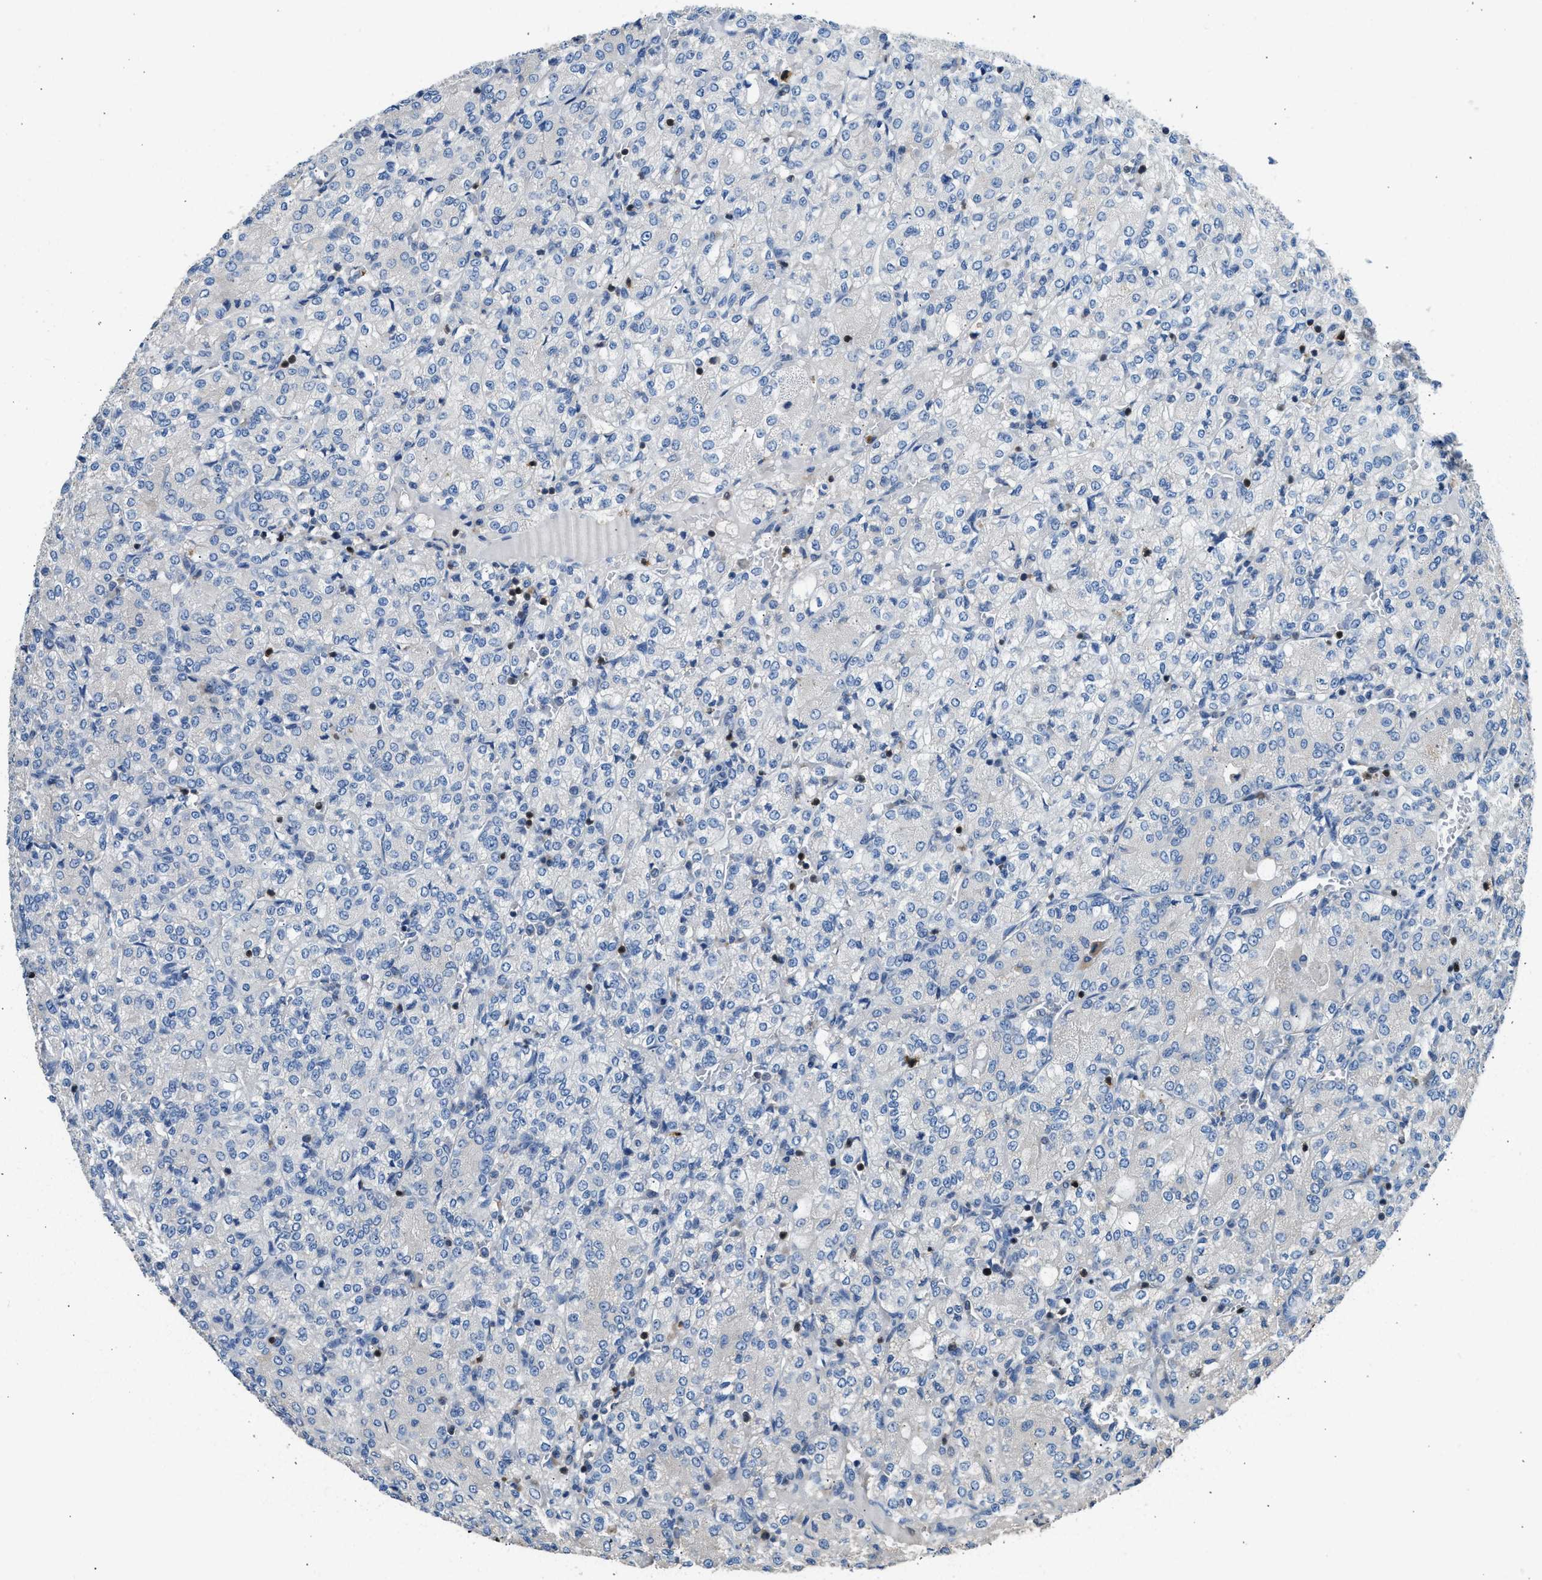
{"staining": {"intensity": "negative", "quantity": "none", "location": "none"}, "tissue": "renal cancer", "cell_type": "Tumor cells", "image_type": "cancer", "snomed": [{"axis": "morphology", "description": "Adenocarcinoma, NOS"}, {"axis": "topography", "description": "Kidney"}], "caption": "DAB (3,3'-diaminobenzidine) immunohistochemical staining of human renal cancer (adenocarcinoma) displays no significant positivity in tumor cells. (DAB immunohistochemistry (IHC), high magnification).", "gene": "TOX", "patient": {"sex": "male", "age": 77}}